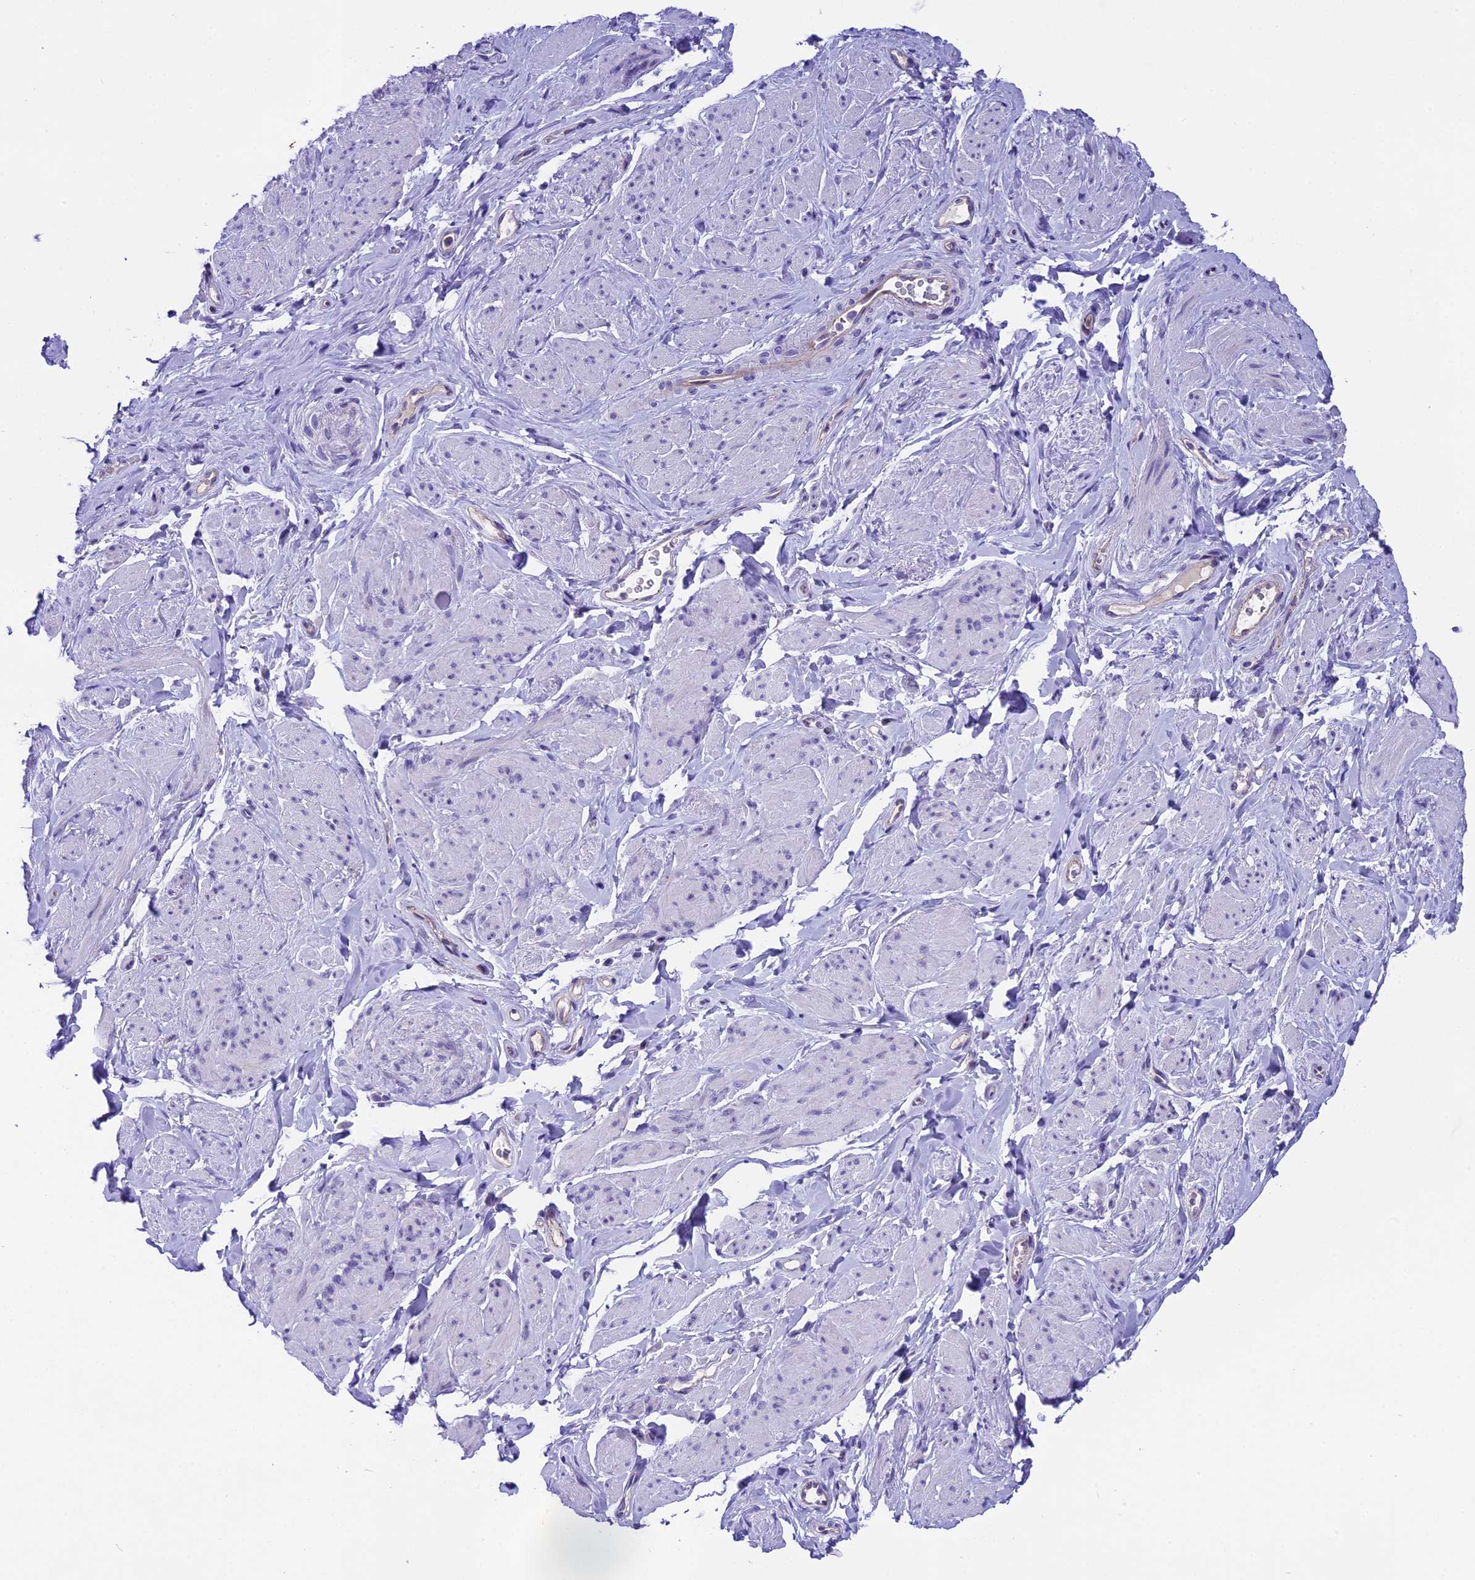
{"staining": {"intensity": "negative", "quantity": "none", "location": "none"}, "tissue": "smooth muscle", "cell_type": "Smooth muscle cells", "image_type": "normal", "snomed": [{"axis": "morphology", "description": "Normal tissue, NOS"}, {"axis": "topography", "description": "Smooth muscle"}, {"axis": "topography", "description": "Peripheral nerve tissue"}], "caption": "An immunohistochemistry (IHC) image of normal smooth muscle is shown. There is no staining in smooth muscle cells of smooth muscle. The staining was performed using DAB to visualize the protein expression in brown, while the nuclei were stained in blue with hematoxylin (Magnification: 20x).", "gene": "PRR15", "patient": {"sex": "male", "age": 69}}